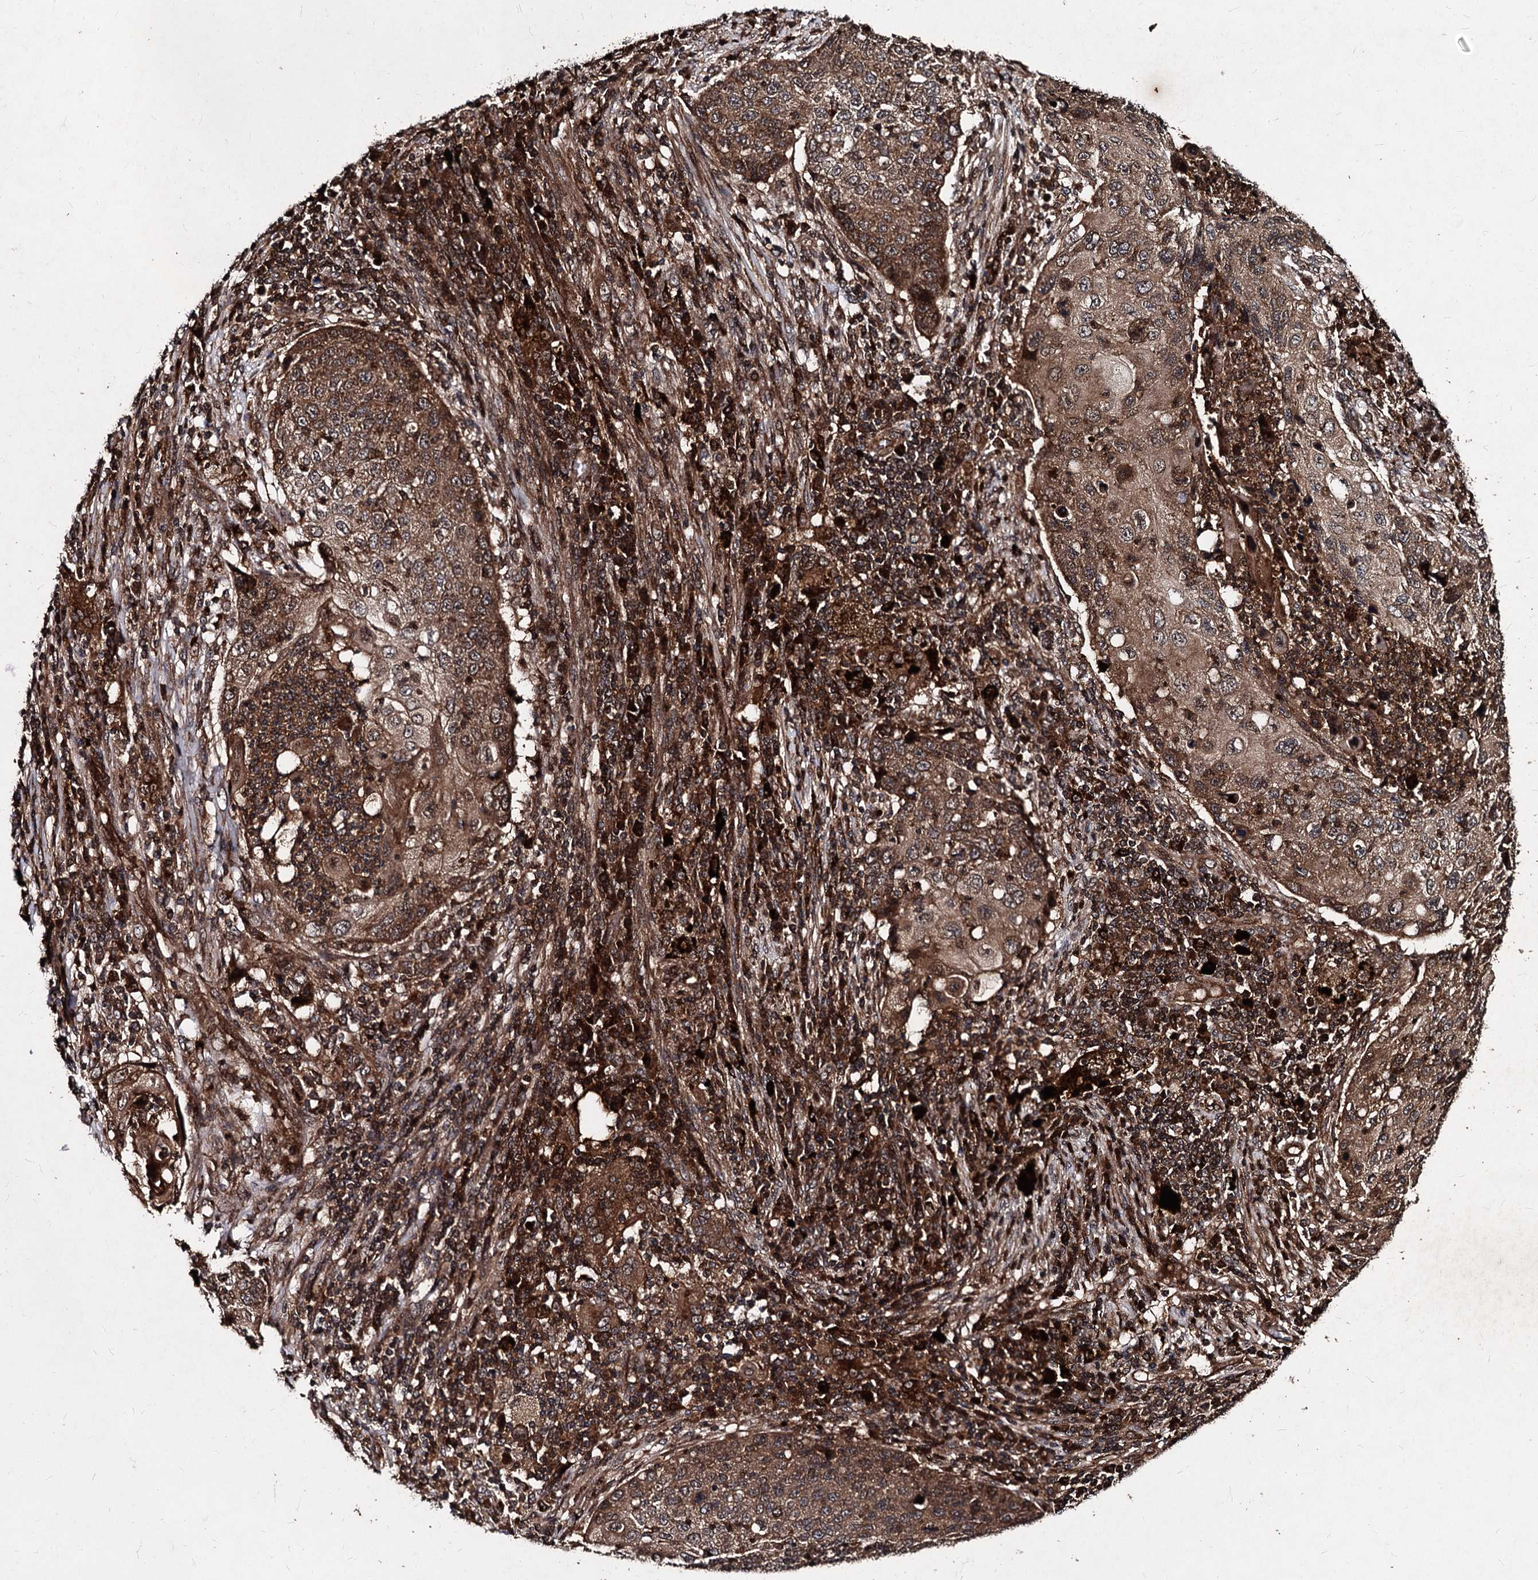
{"staining": {"intensity": "moderate", "quantity": ">75%", "location": "cytoplasmic/membranous"}, "tissue": "lung cancer", "cell_type": "Tumor cells", "image_type": "cancer", "snomed": [{"axis": "morphology", "description": "Squamous cell carcinoma, NOS"}, {"axis": "topography", "description": "Lung"}], "caption": "Immunohistochemical staining of human lung cancer demonstrates medium levels of moderate cytoplasmic/membranous positivity in about >75% of tumor cells.", "gene": "BCL2L2", "patient": {"sex": "female", "age": 63}}